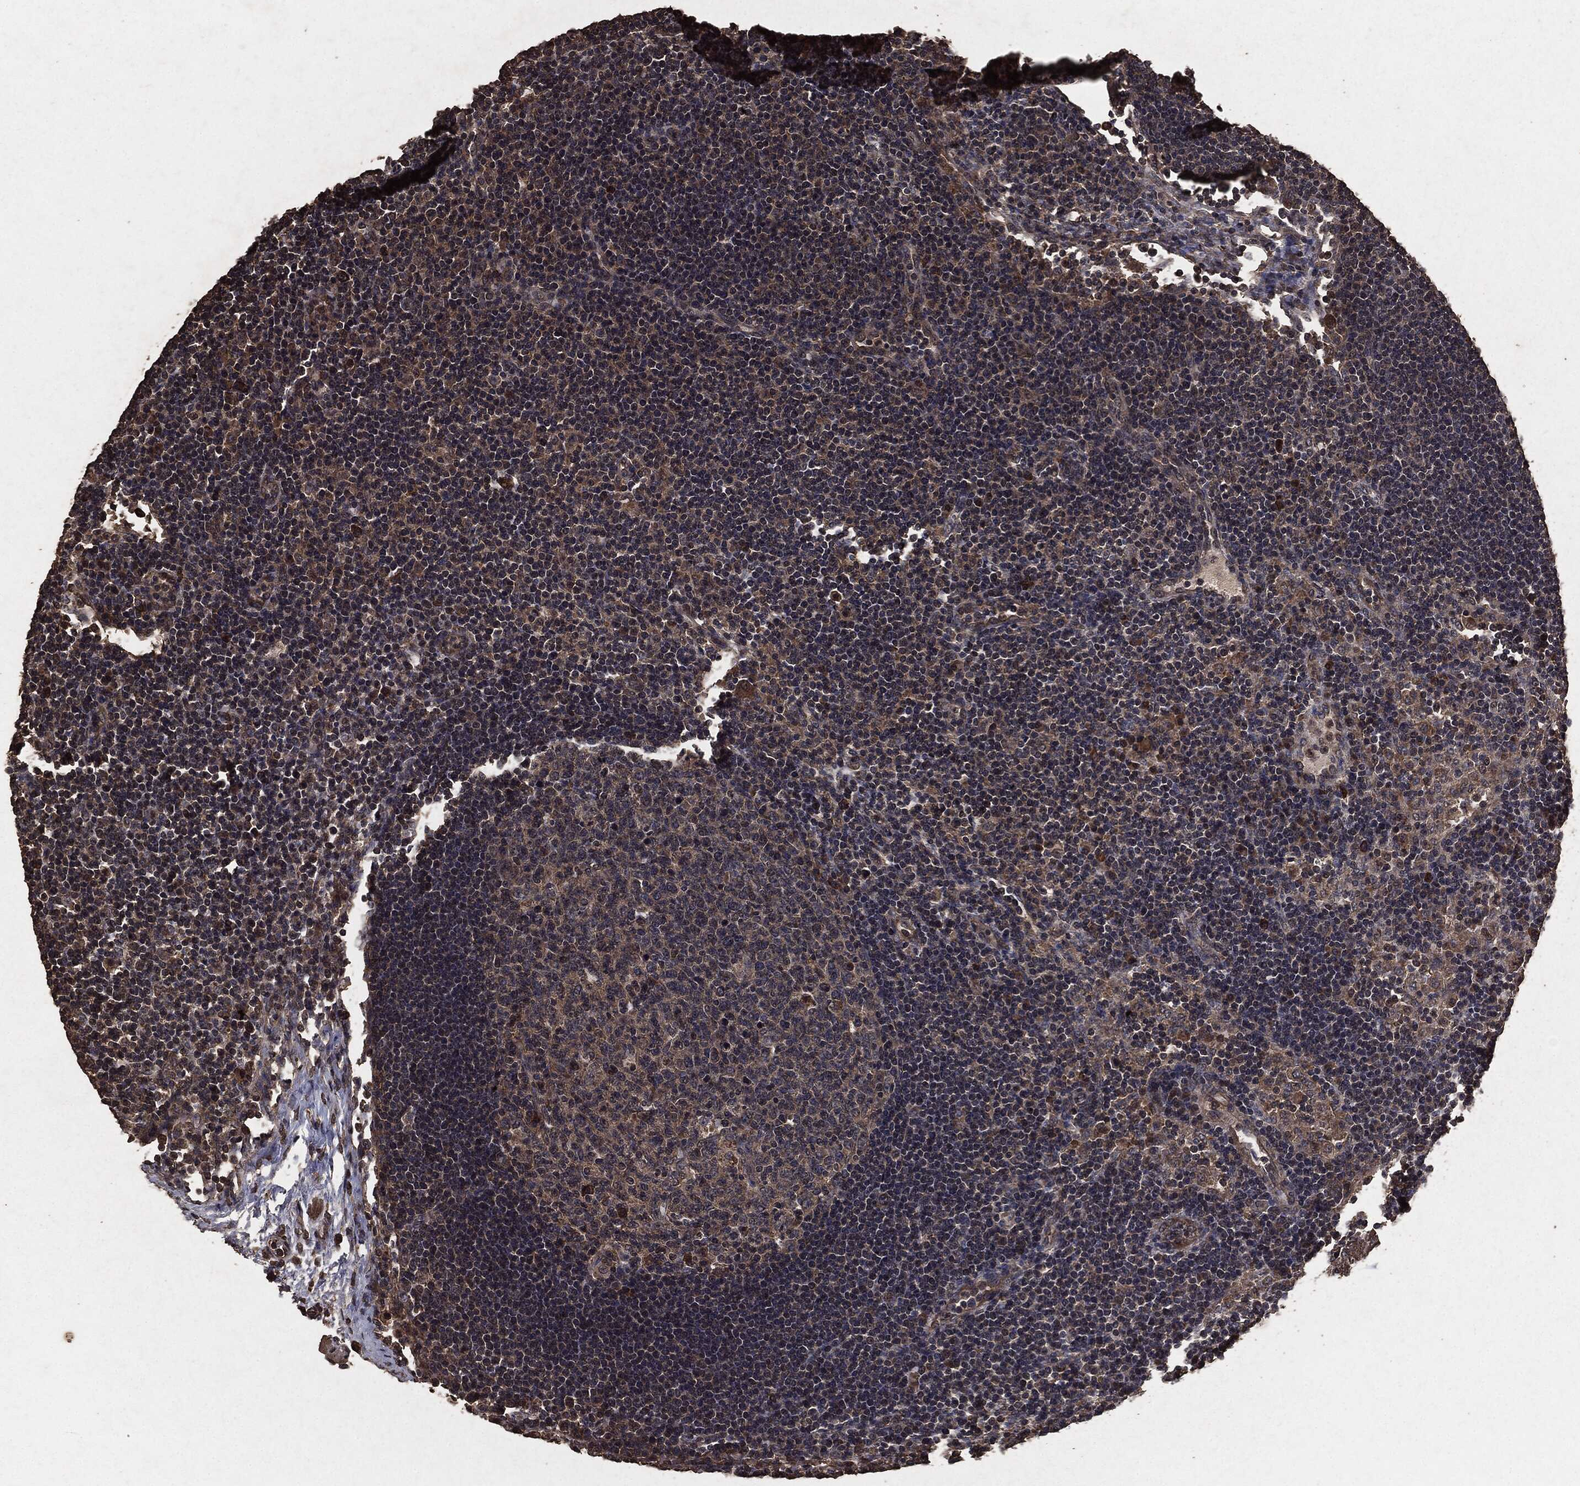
{"staining": {"intensity": "moderate", "quantity": "<25%", "location": "cytoplasmic/membranous"}, "tissue": "lymph node", "cell_type": "Germinal center cells", "image_type": "normal", "snomed": [{"axis": "morphology", "description": "Normal tissue, NOS"}, {"axis": "topography", "description": "Lymph node"}], "caption": "DAB immunohistochemical staining of normal lymph node shows moderate cytoplasmic/membranous protein expression in about <25% of germinal center cells. Using DAB (3,3'-diaminobenzidine) (brown) and hematoxylin (blue) stains, captured at high magnification using brightfield microscopy.", "gene": "AKT1S1", "patient": {"sex": "female", "age": 67}}